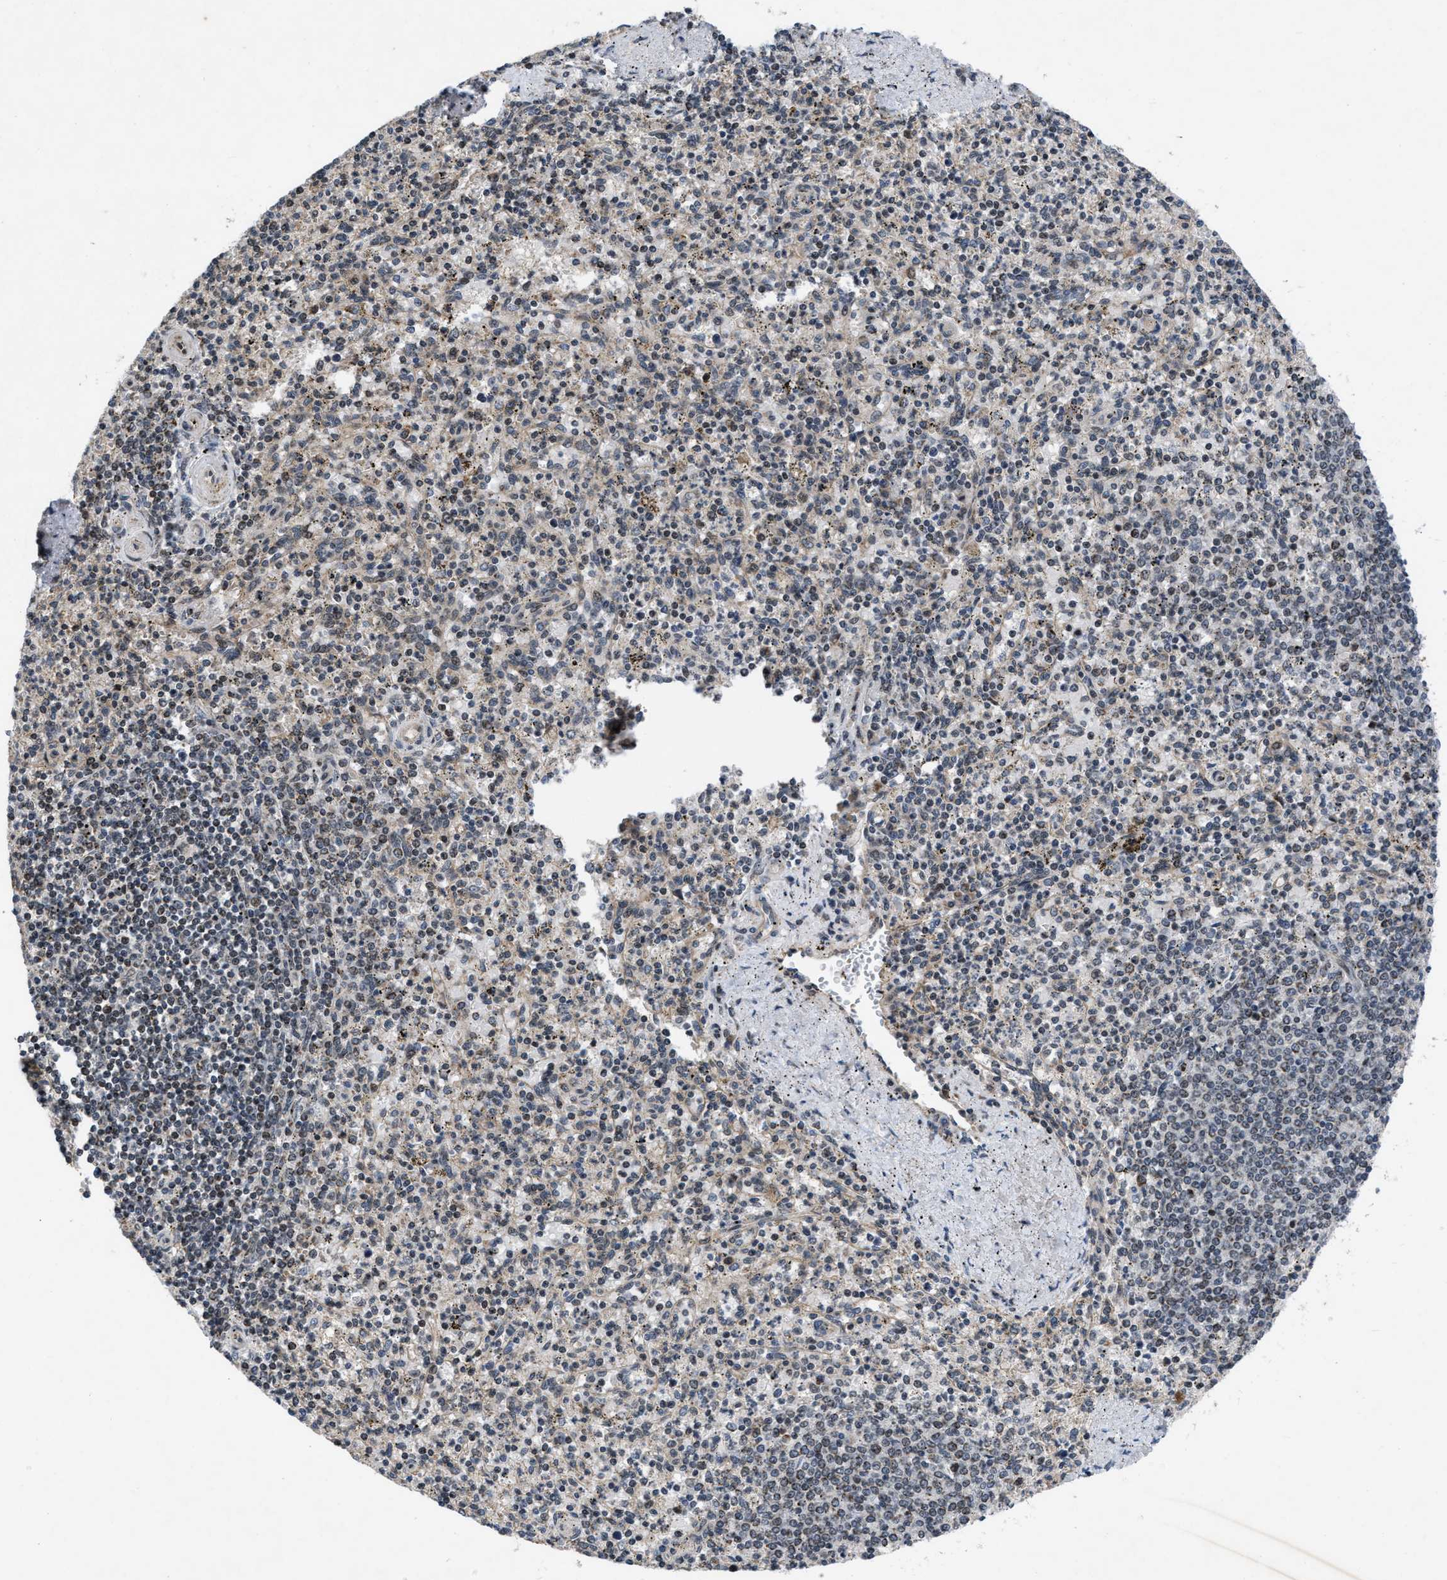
{"staining": {"intensity": "moderate", "quantity": "25%-75%", "location": "cytoplasmic/membranous,nuclear"}, "tissue": "spleen", "cell_type": "Cells in red pulp", "image_type": "normal", "snomed": [{"axis": "morphology", "description": "Normal tissue, NOS"}, {"axis": "topography", "description": "Spleen"}], "caption": "This micrograph demonstrates immunohistochemistry (IHC) staining of benign spleen, with medium moderate cytoplasmic/membranous,nuclear positivity in approximately 25%-75% of cells in red pulp.", "gene": "ZNHIT1", "patient": {"sex": "male", "age": 72}}